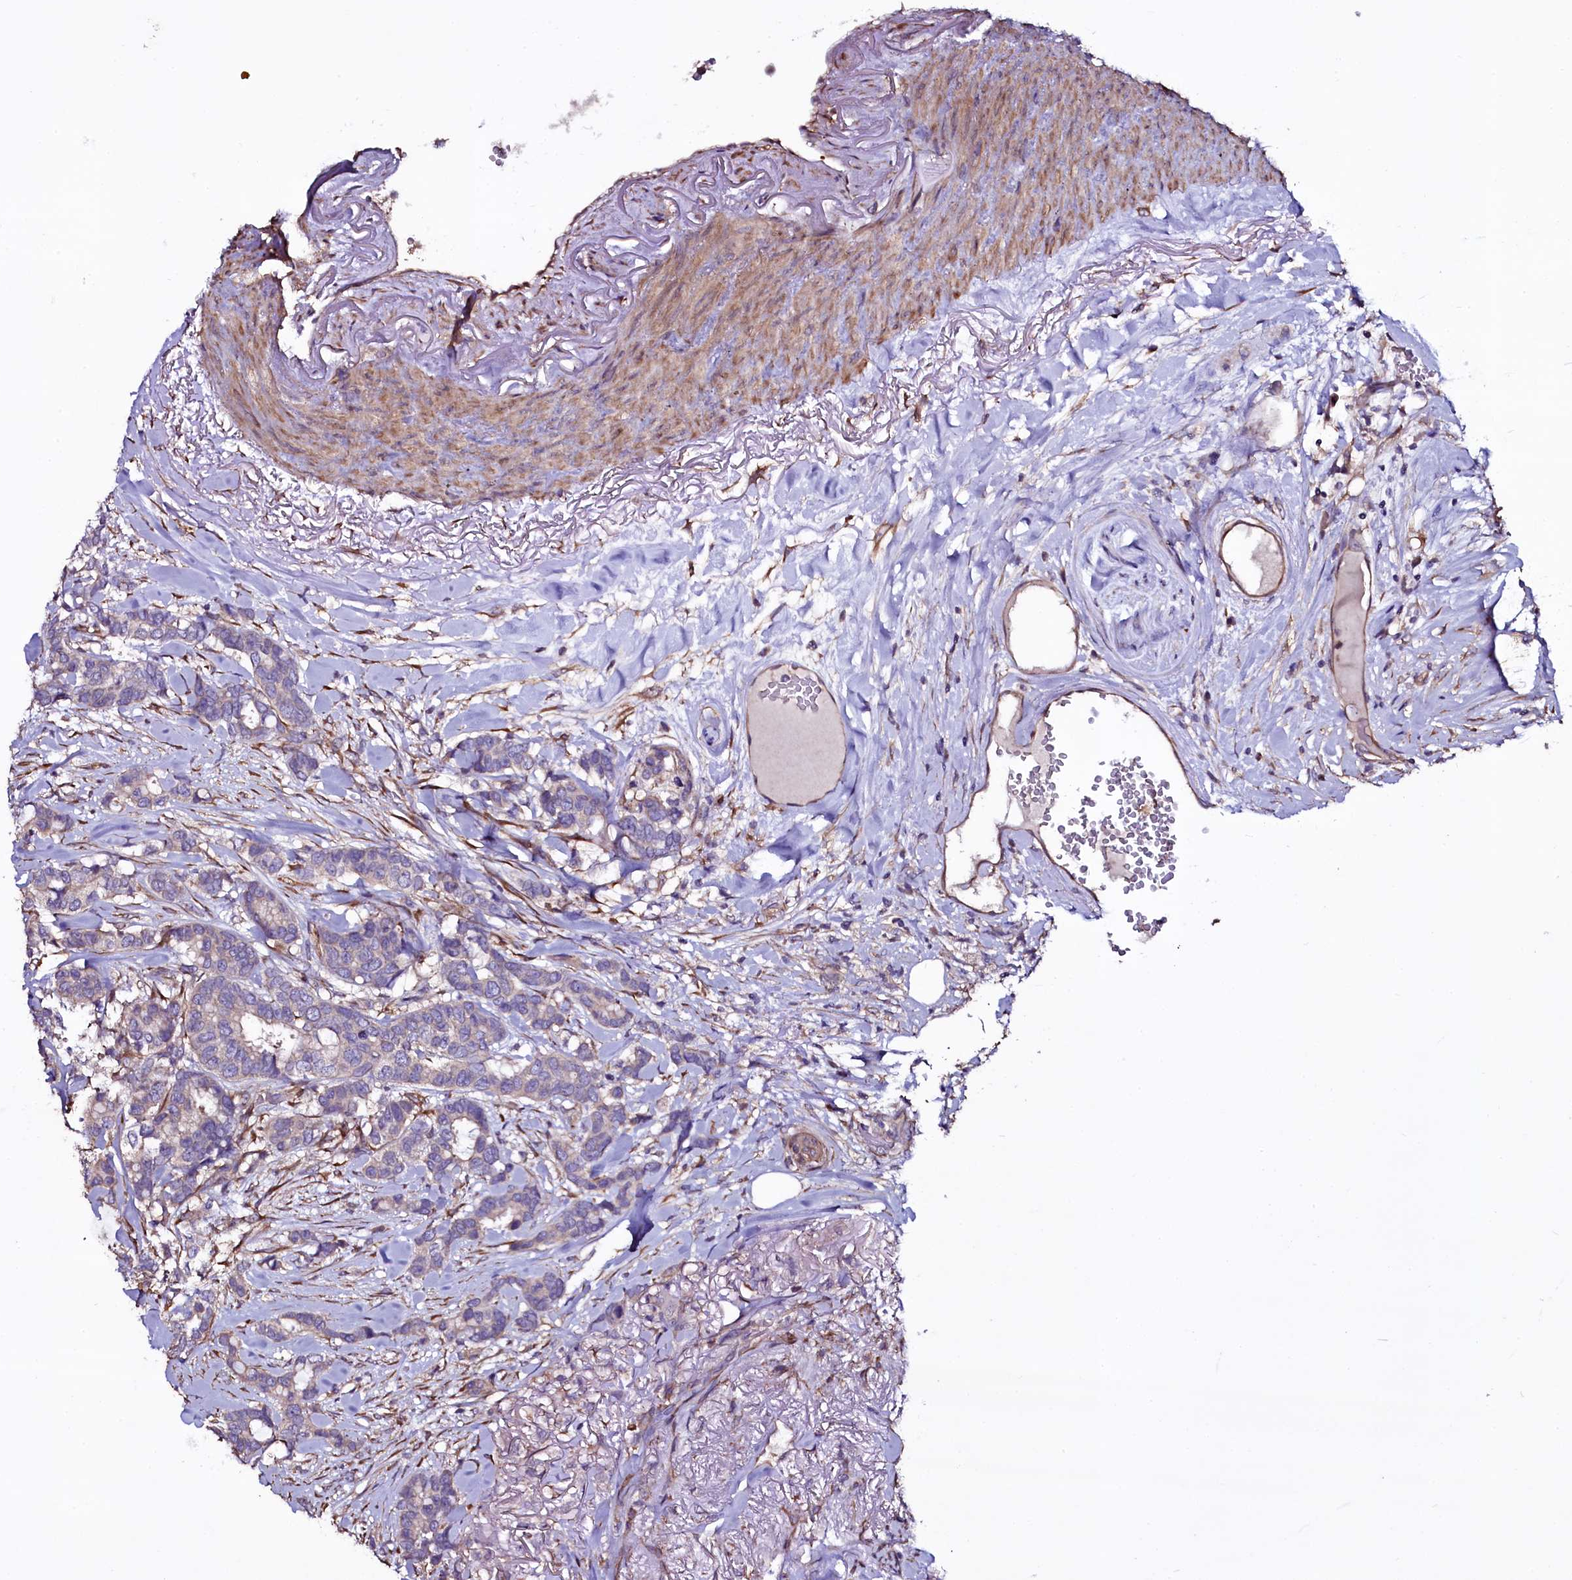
{"staining": {"intensity": "weak", "quantity": "<25%", "location": "cytoplasmic/membranous"}, "tissue": "breast cancer", "cell_type": "Tumor cells", "image_type": "cancer", "snomed": [{"axis": "morphology", "description": "Duct carcinoma"}, {"axis": "topography", "description": "Breast"}], "caption": "The histopathology image reveals no staining of tumor cells in breast infiltrating ductal carcinoma.", "gene": "WIPF3", "patient": {"sex": "female", "age": 87}}